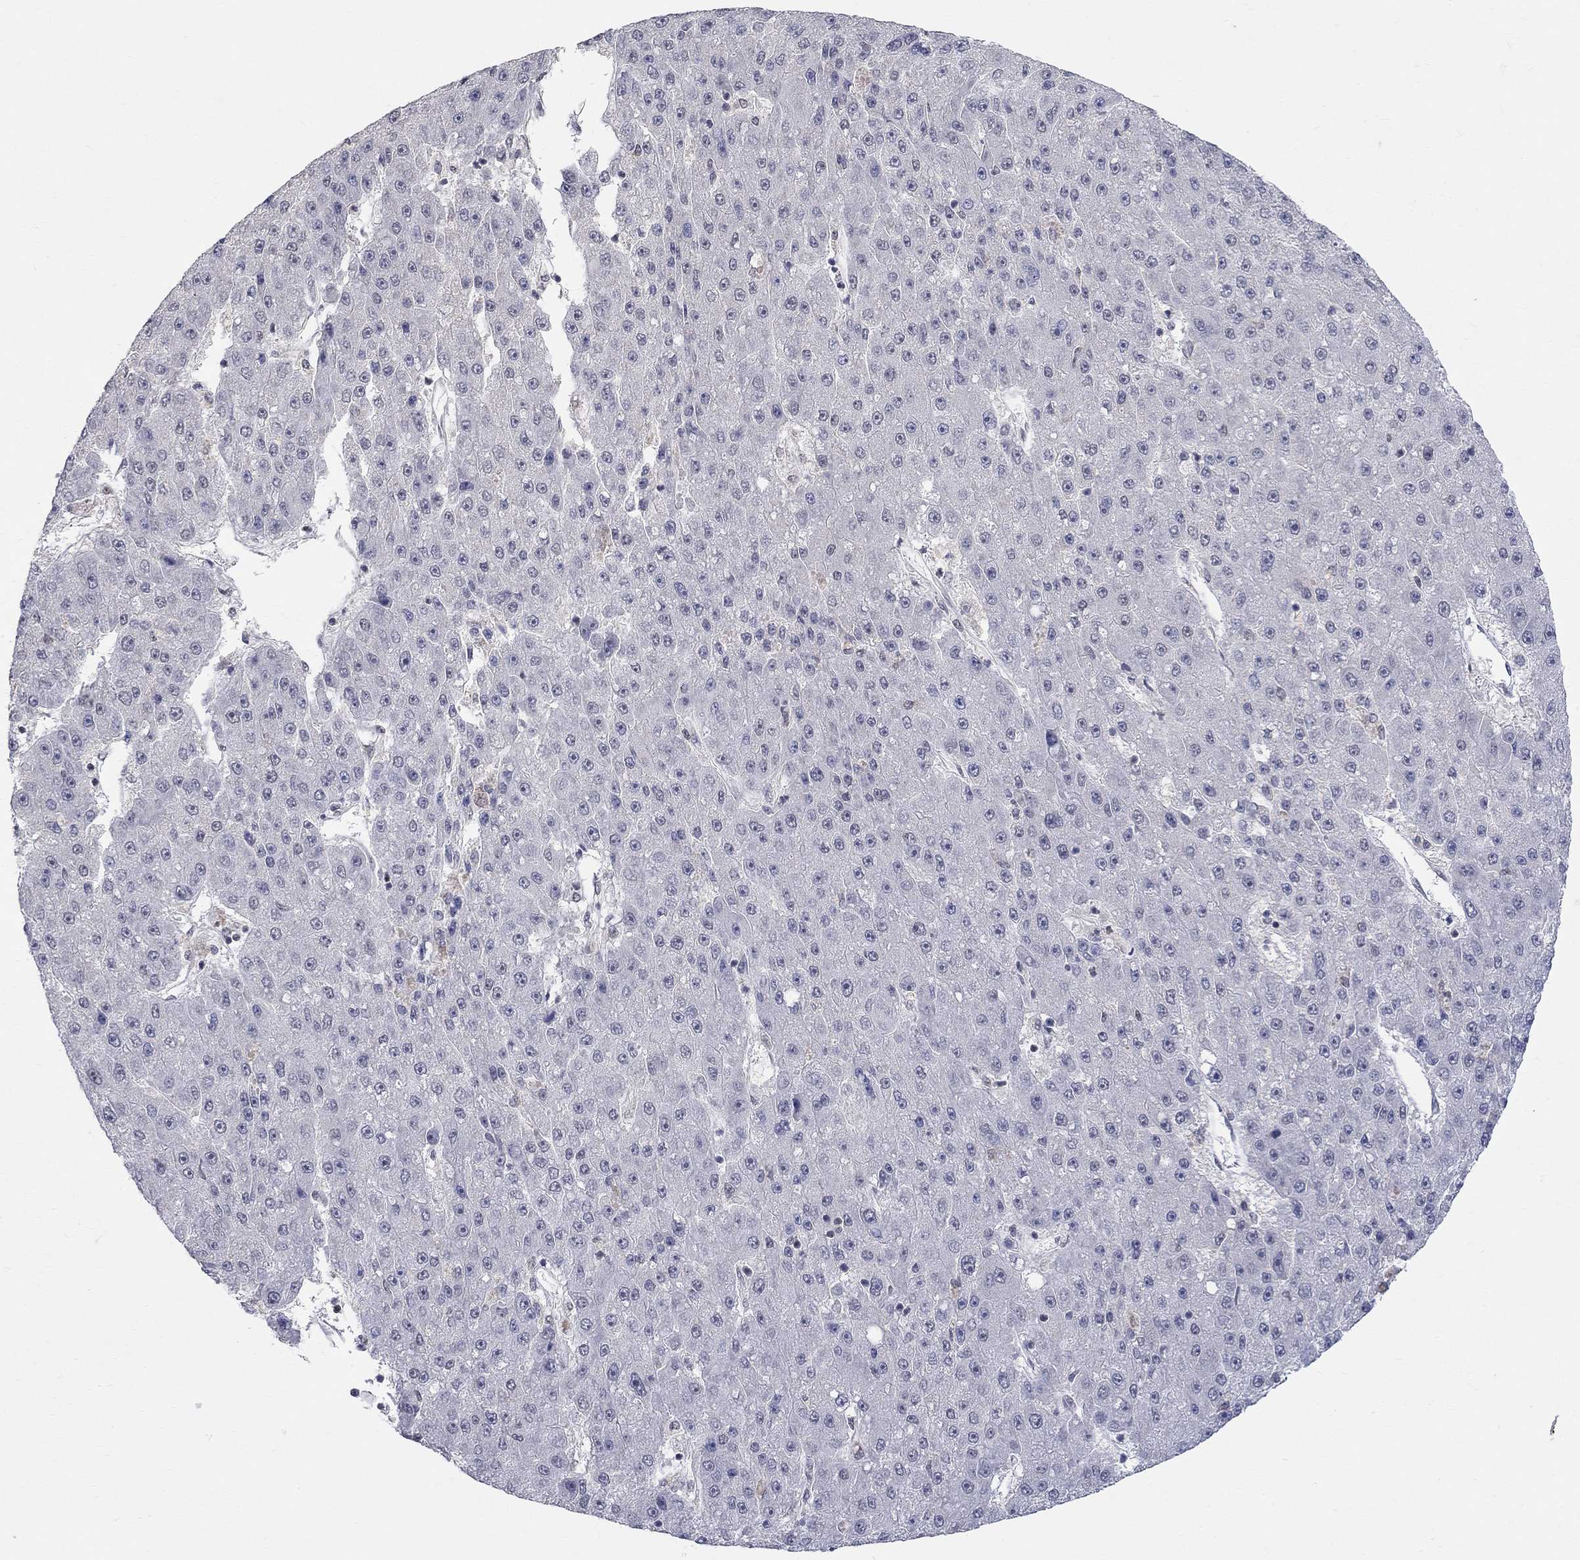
{"staining": {"intensity": "negative", "quantity": "none", "location": "none"}, "tissue": "liver cancer", "cell_type": "Tumor cells", "image_type": "cancer", "snomed": [{"axis": "morphology", "description": "Carcinoma, Hepatocellular, NOS"}, {"axis": "topography", "description": "Liver"}], "caption": "Immunohistochemistry (IHC) photomicrograph of neoplastic tissue: hepatocellular carcinoma (liver) stained with DAB (3,3'-diaminobenzidine) shows no significant protein positivity in tumor cells.", "gene": "KLF12", "patient": {"sex": "male", "age": 67}}